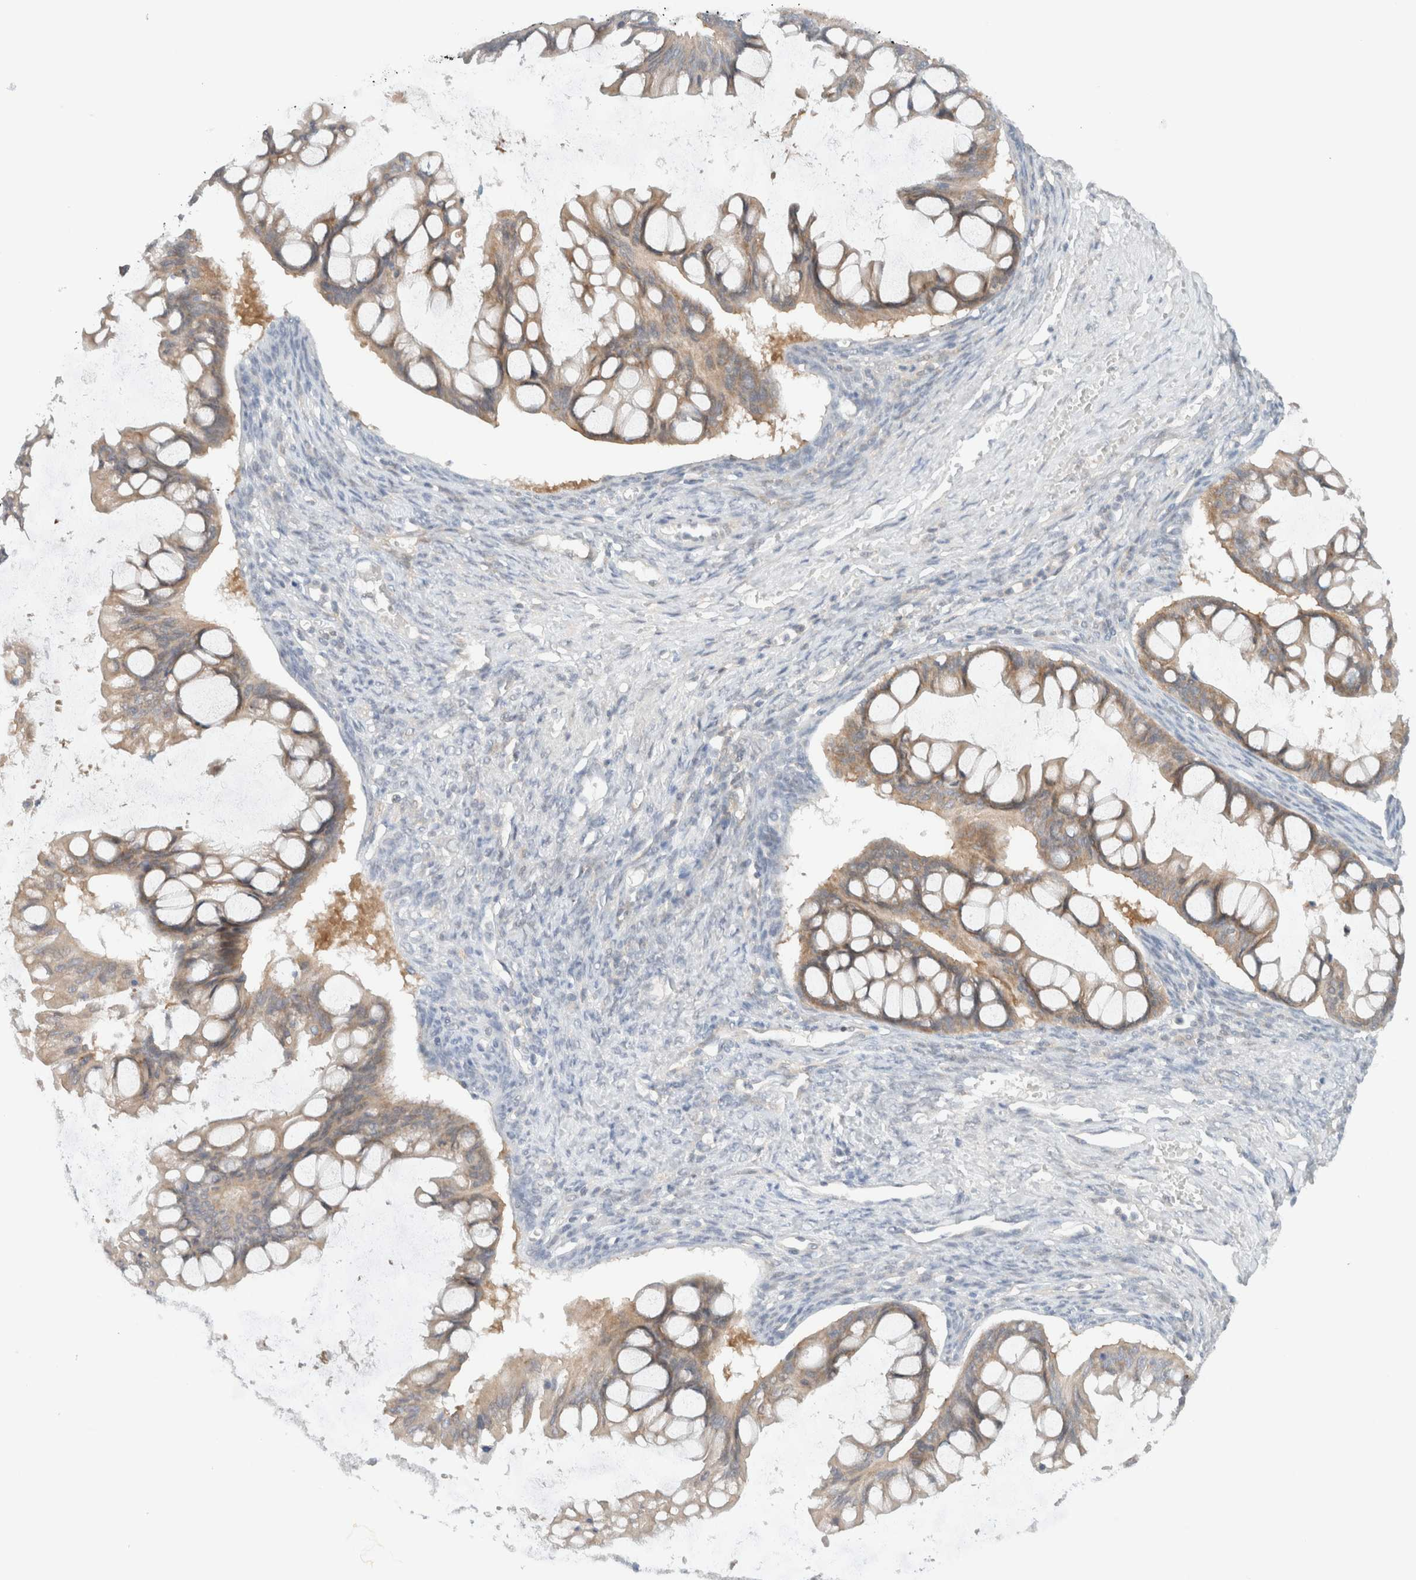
{"staining": {"intensity": "weak", "quantity": ">75%", "location": "cytoplasmic/membranous"}, "tissue": "ovarian cancer", "cell_type": "Tumor cells", "image_type": "cancer", "snomed": [{"axis": "morphology", "description": "Cystadenocarcinoma, mucinous, NOS"}, {"axis": "topography", "description": "Ovary"}], "caption": "A high-resolution photomicrograph shows IHC staining of ovarian cancer, which exhibits weak cytoplasmic/membranous staining in about >75% of tumor cells.", "gene": "ARFGEF2", "patient": {"sex": "female", "age": 73}}